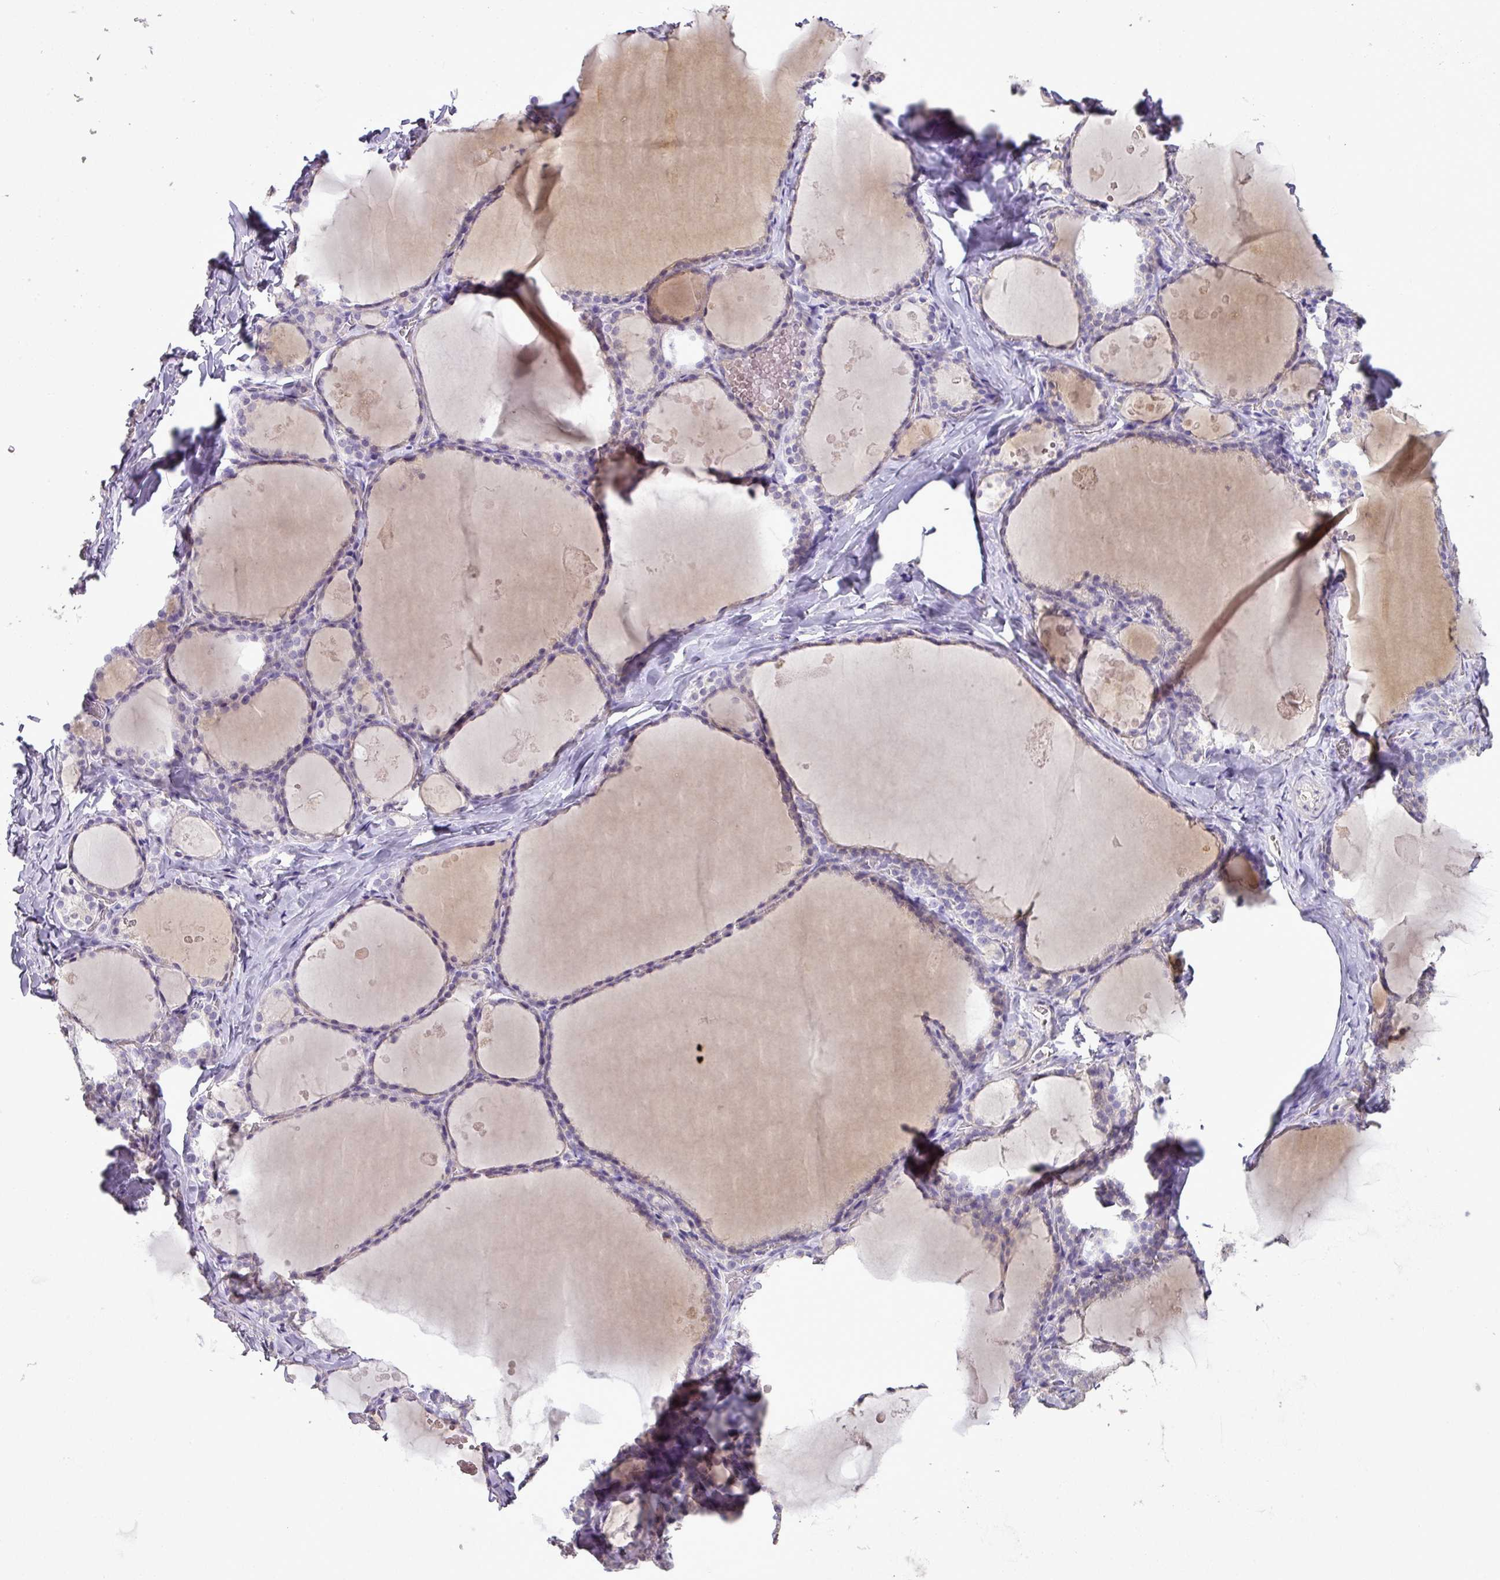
{"staining": {"intensity": "weak", "quantity": "25%-75%", "location": "cytoplasmic/membranous"}, "tissue": "thyroid gland", "cell_type": "Glandular cells", "image_type": "normal", "snomed": [{"axis": "morphology", "description": "Normal tissue, NOS"}, {"axis": "topography", "description": "Thyroid gland"}], "caption": "Glandular cells show low levels of weak cytoplasmic/membranous staining in approximately 25%-75% of cells in normal thyroid gland.", "gene": "BRINP2", "patient": {"sex": "male", "age": 56}}